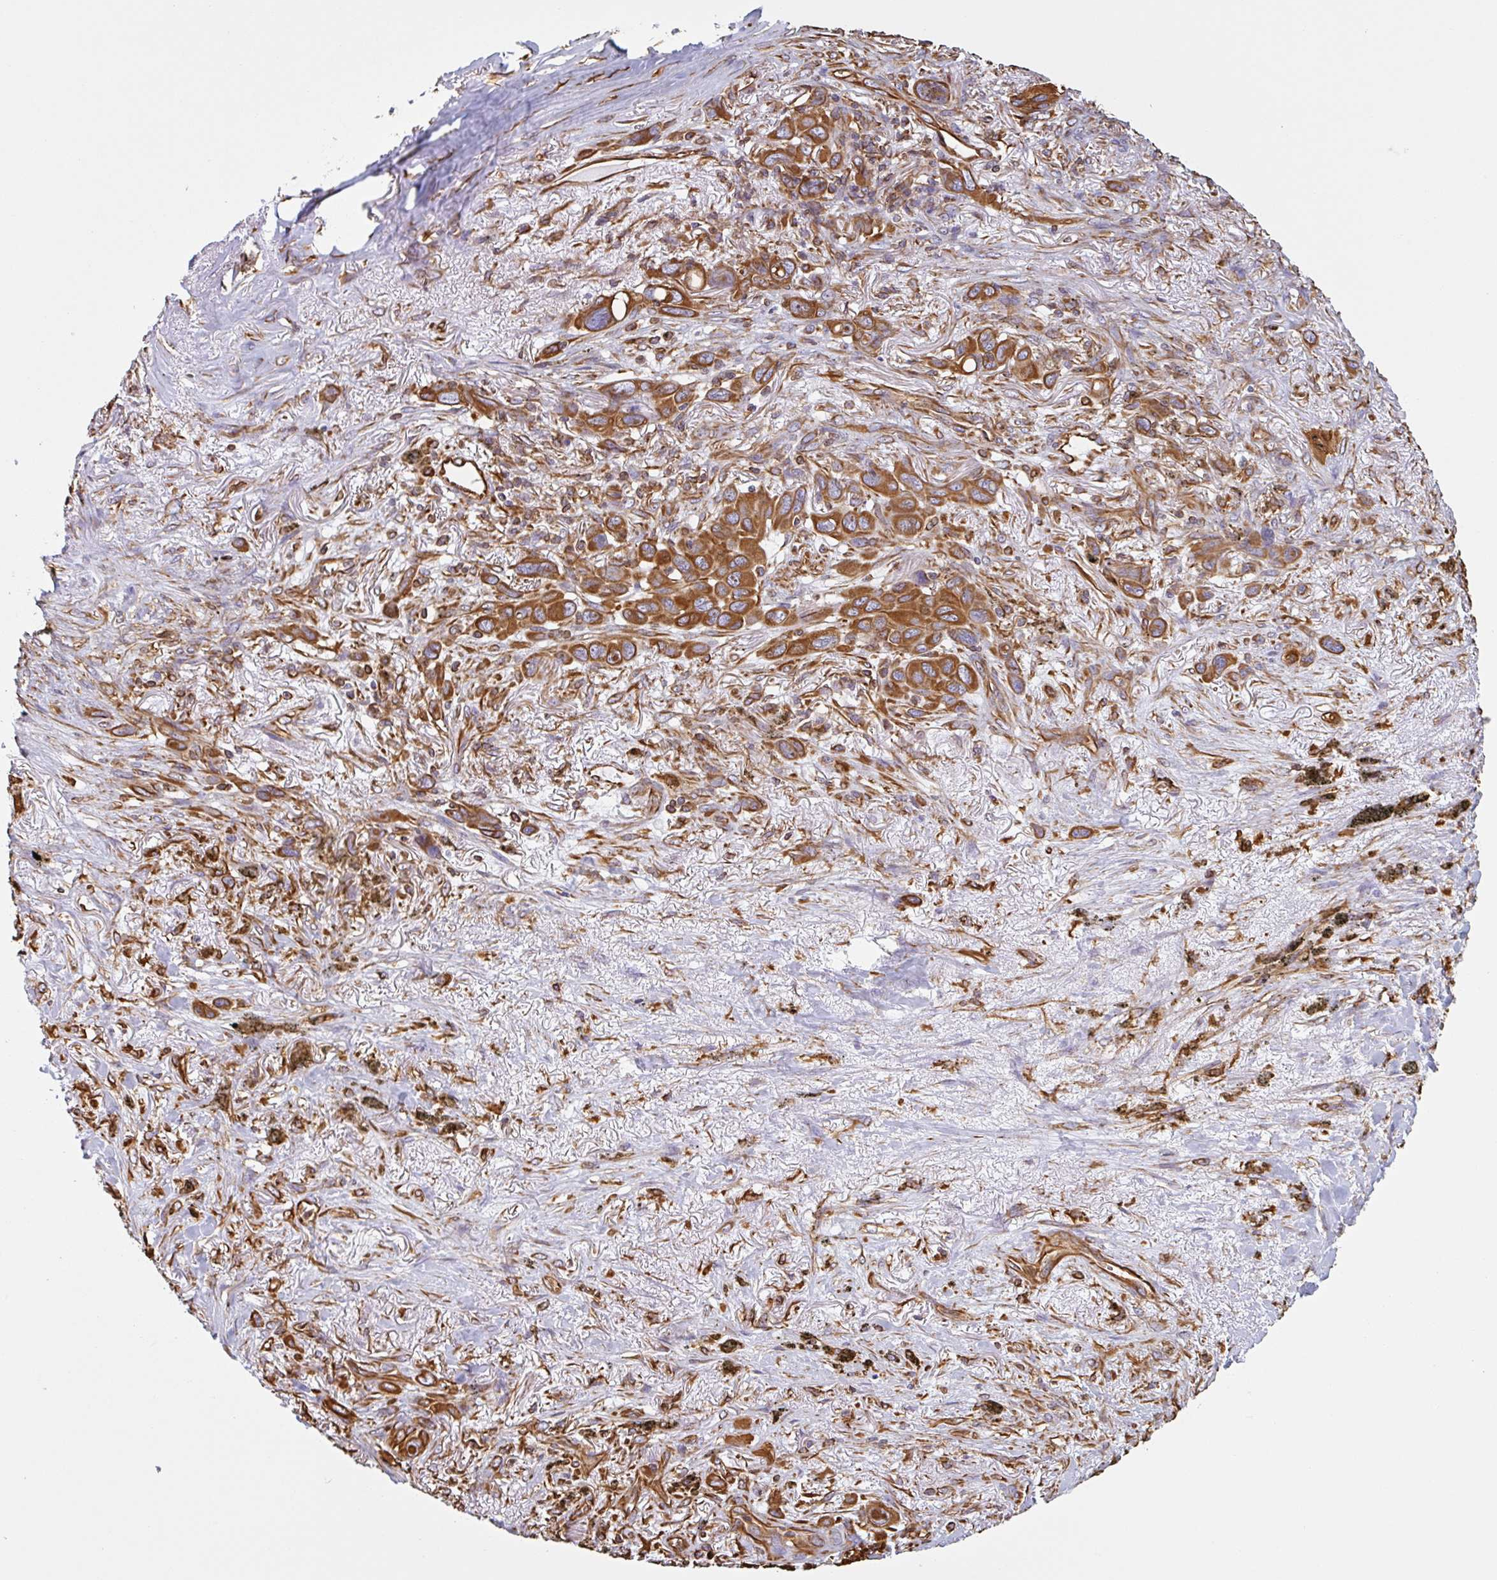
{"staining": {"intensity": "strong", "quantity": ">75%", "location": "cytoplasmic/membranous"}, "tissue": "melanoma", "cell_type": "Tumor cells", "image_type": "cancer", "snomed": [{"axis": "morphology", "description": "Malignant melanoma, Metastatic site"}, {"axis": "topography", "description": "Lung"}], "caption": "An image of human melanoma stained for a protein demonstrates strong cytoplasmic/membranous brown staining in tumor cells. (Stains: DAB (3,3'-diaminobenzidine) in brown, nuclei in blue, Microscopy: brightfield microscopy at high magnification).", "gene": "PPFIA1", "patient": {"sex": "male", "age": 48}}